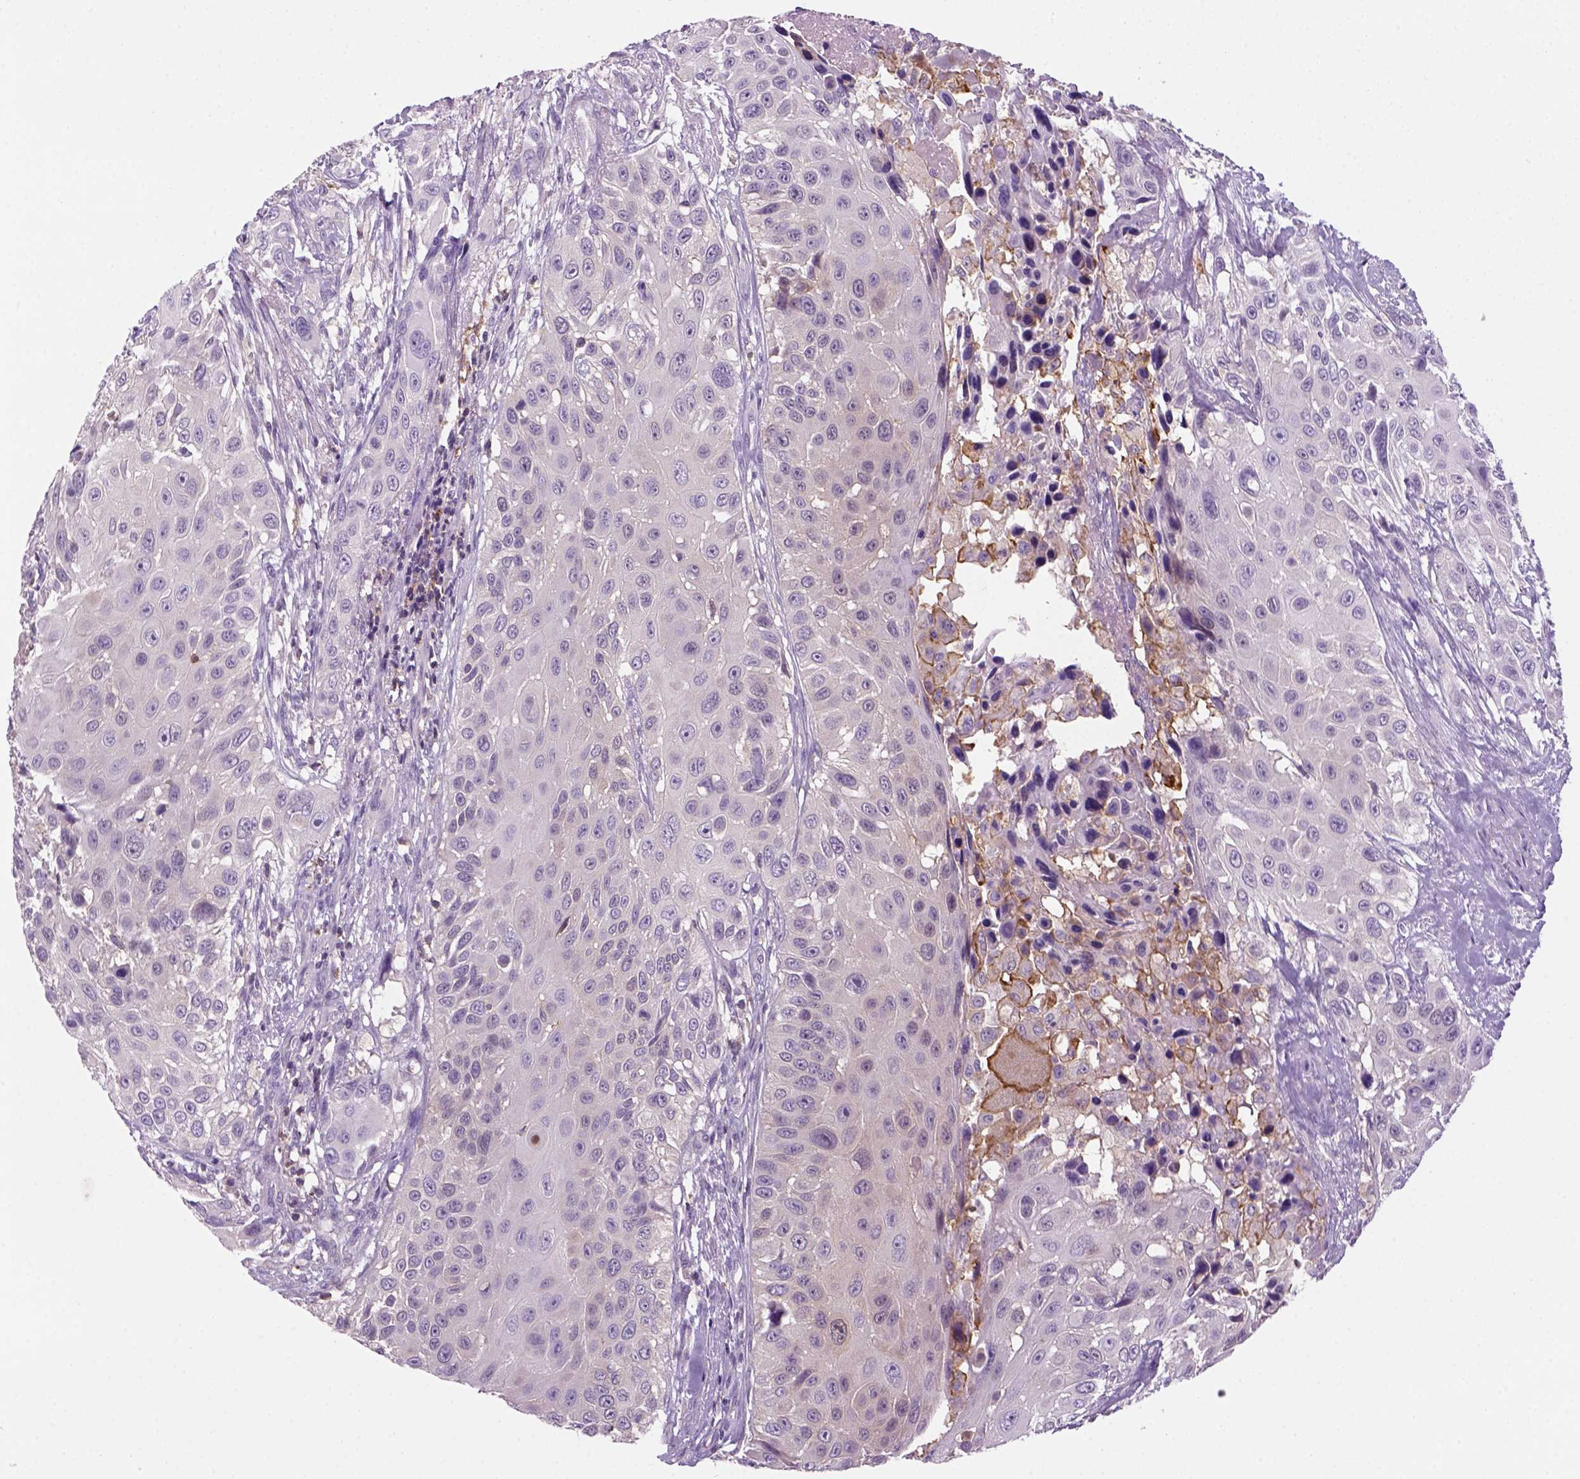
{"staining": {"intensity": "negative", "quantity": "none", "location": "none"}, "tissue": "urothelial cancer", "cell_type": "Tumor cells", "image_type": "cancer", "snomed": [{"axis": "morphology", "description": "Urothelial carcinoma, NOS"}, {"axis": "topography", "description": "Urinary bladder"}], "caption": "The micrograph displays no staining of tumor cells in urothelial cancer.", "gene": "GOT1", "patient": {"sex": "male", "age": 55}}